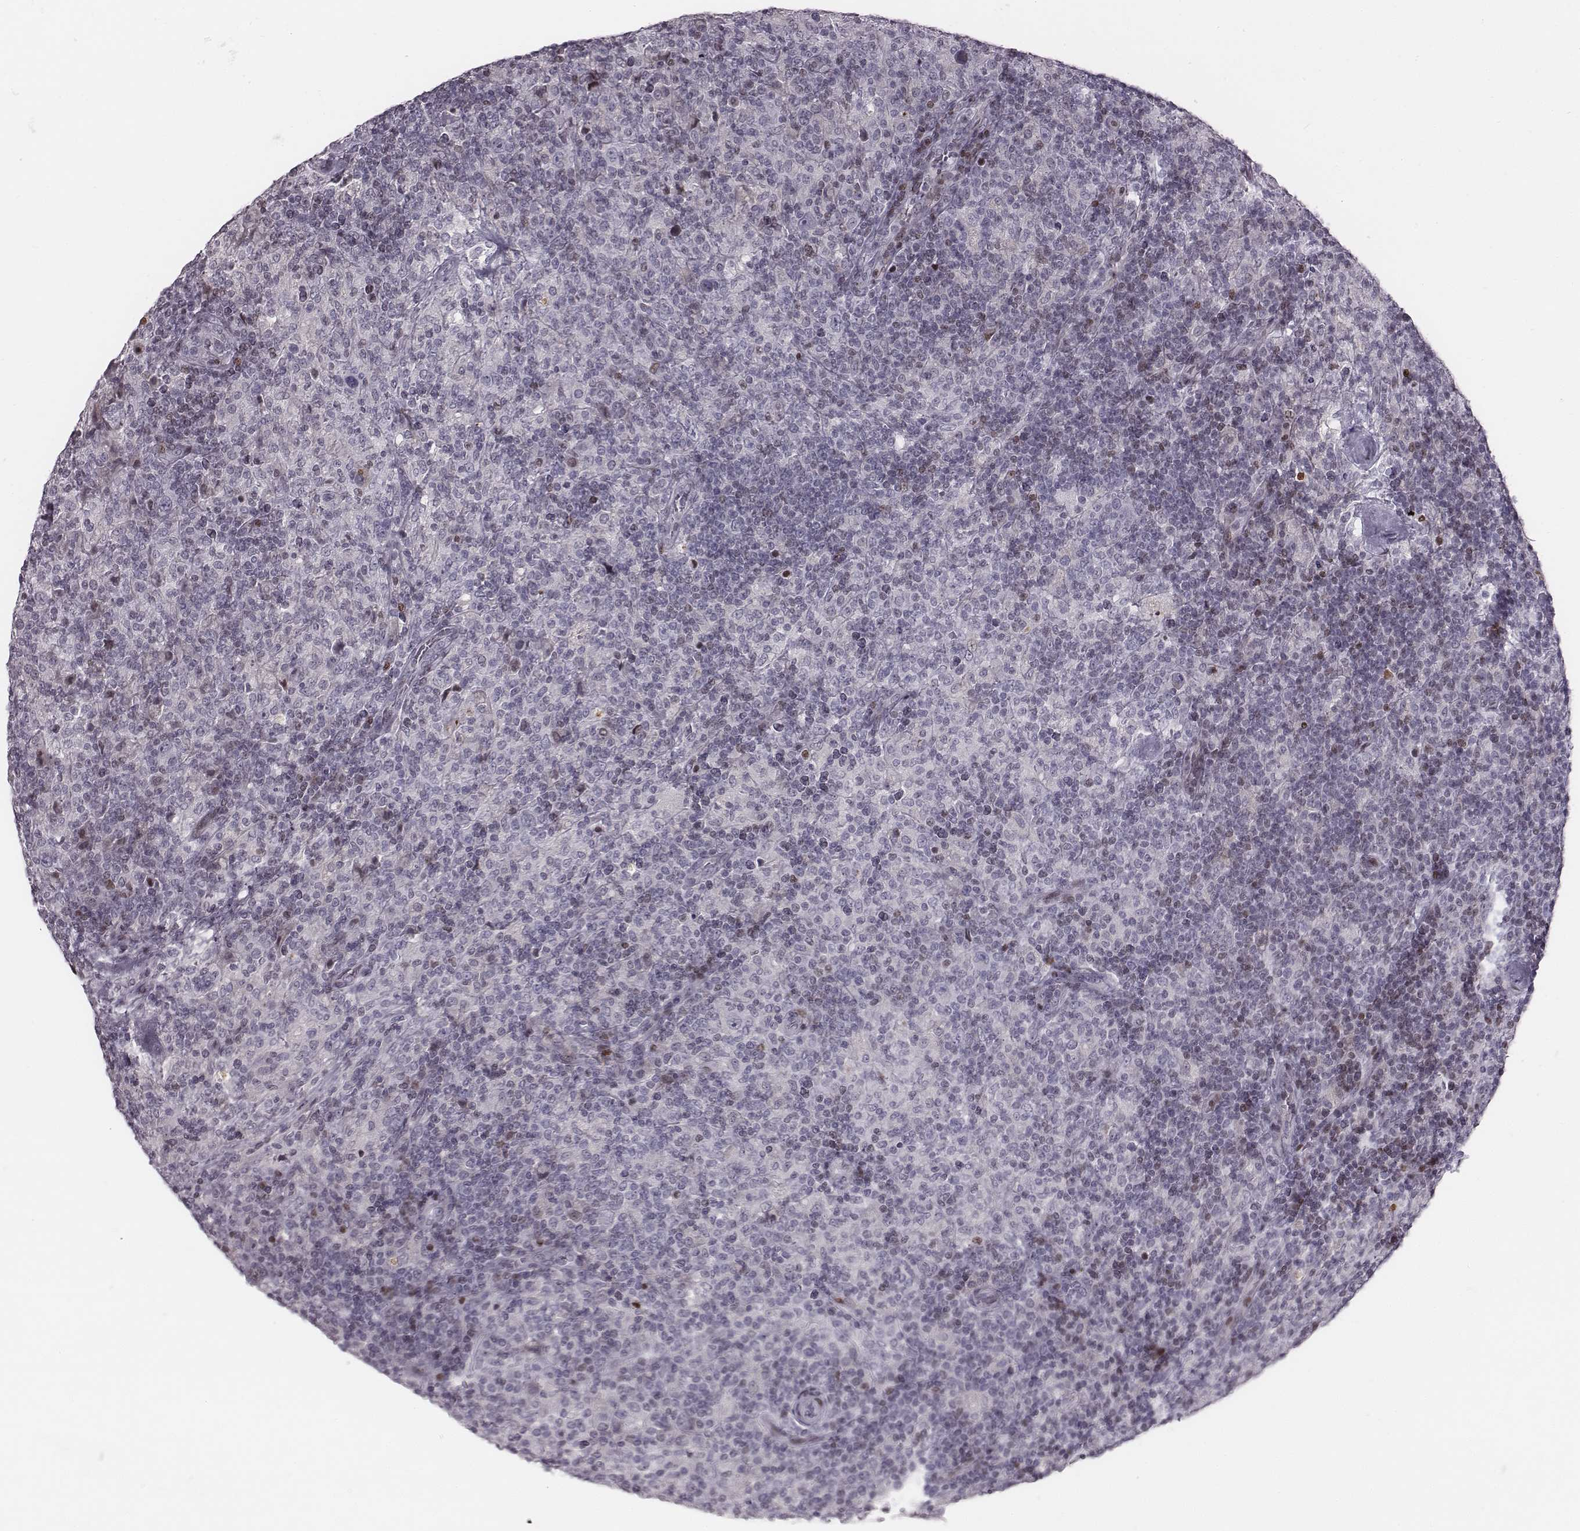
{"staining": {"intensity": "negative", "quantity": "none", "location": "none"}, "tissue": "lymphoma", "cell_type": "Tumor cells", "image_type": "cancer", "snomed": [{"axis": "morphology", "description": "Hodgkin's disease, NOS"}, {"axis": "topography", "description": "Lymph node"}], "caption": "Immunohistochemistry photomicrograph of lymphoma stained for a protein (brown), which exhibits no staining in tumor cells. The staining is performed using DAB brown chromogen with nuclei counter-stained in using hematoxylin.", "gene": "NDC1", "patient": {"sex": "male", "age": 70}}